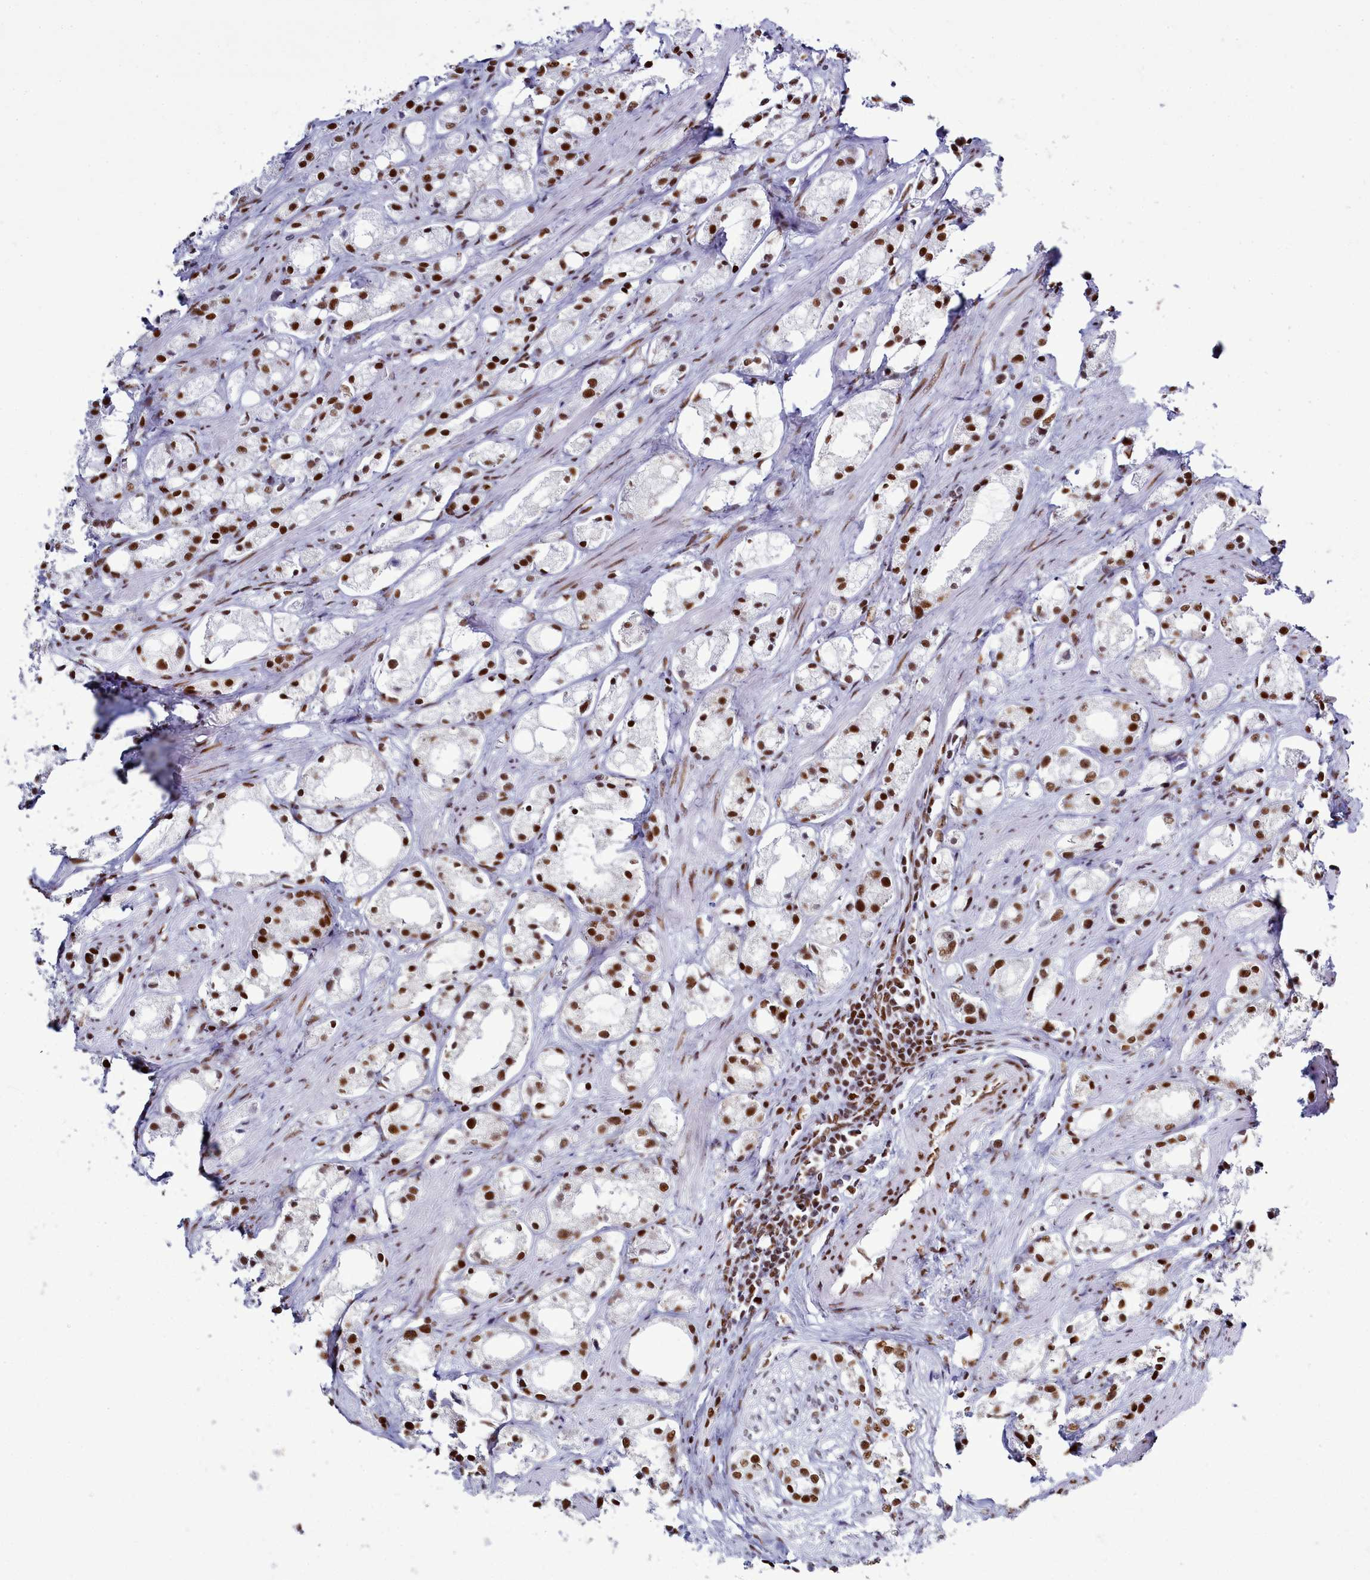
{"staining": {"intensity": "moderate", "quantity": ">75%", "location": "nuclear"}, "tissue": "prostate cancer", "cell_type": "Tumor cells", "image_type": "cancer", "snomed": [{"axis": "morphology", "description": "Adenocarcinoma, High grade"}, {"axis": "topography", "description": "Prostate"}], "caption": "Prostate cancer tissue reveals moderate nuclear staining in approximately >75% of tumor cells, visualized by immunohistochemistry. The protein of interest is shown in brown color, while the nuclei are stained blue.", "gene": "RALY", "patient": {"sex": "male", "age": 66}}